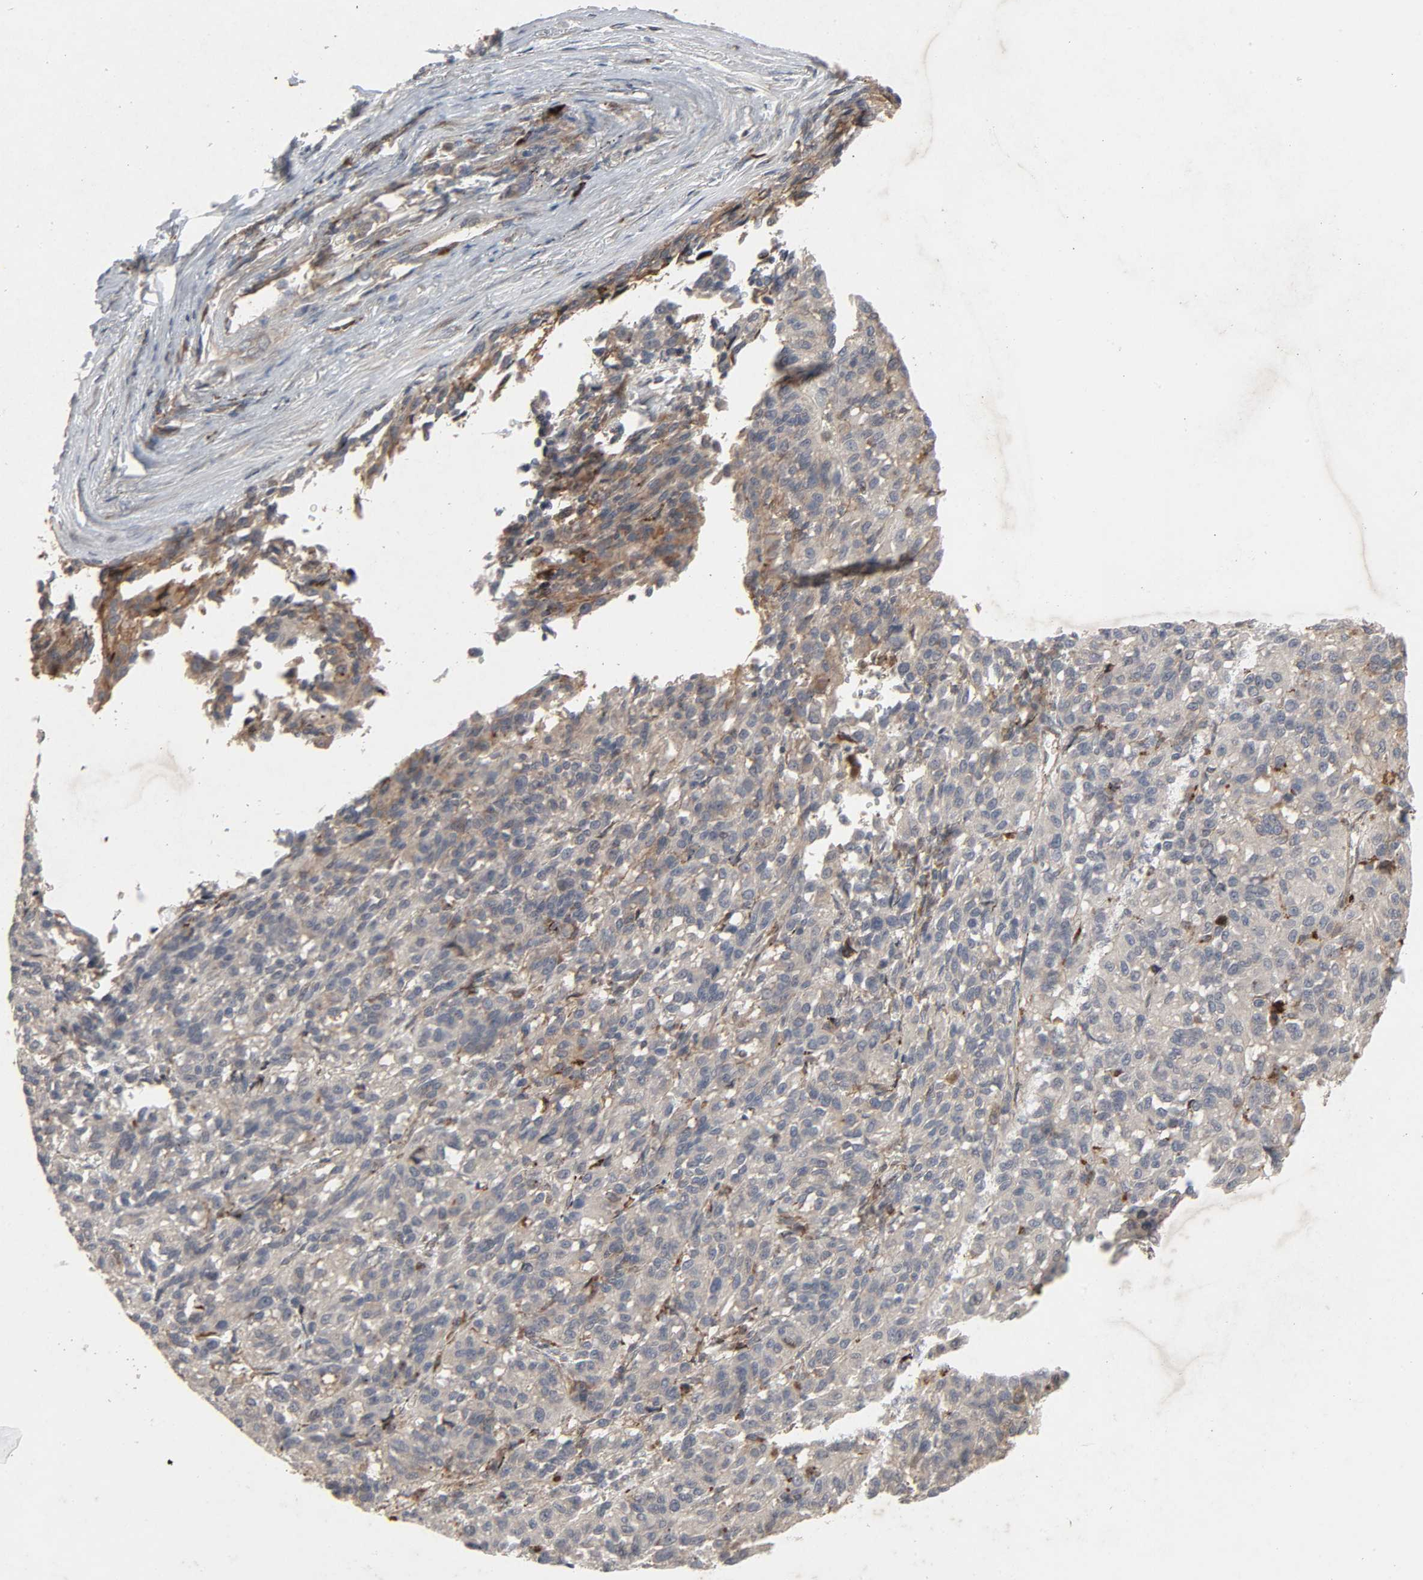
{"staining": {"intensity": "moderate", "quantity": "25%-75%", "location": "cytoplasmic/membranous"}, "tissue": "melanoma", "cell_type": "Tumor cells", "image_type": "cancer", "snomed": [{"axis": "morphology", "description": "Malignant melanoma, Metastatic site"}, {"axis": "topography", "description": "Lung"}], "caption": "DAB (3,3'-diaminobenzidine) immunohistochemical staining of human malignant melanoma (metastatic site) demonstrates moderate cytoplasmic/membranous protein positivity in approximately 25%-75% of tumor cells.", "gene": "ADCY4", "patient": {"sex": "male", "age": 64}}